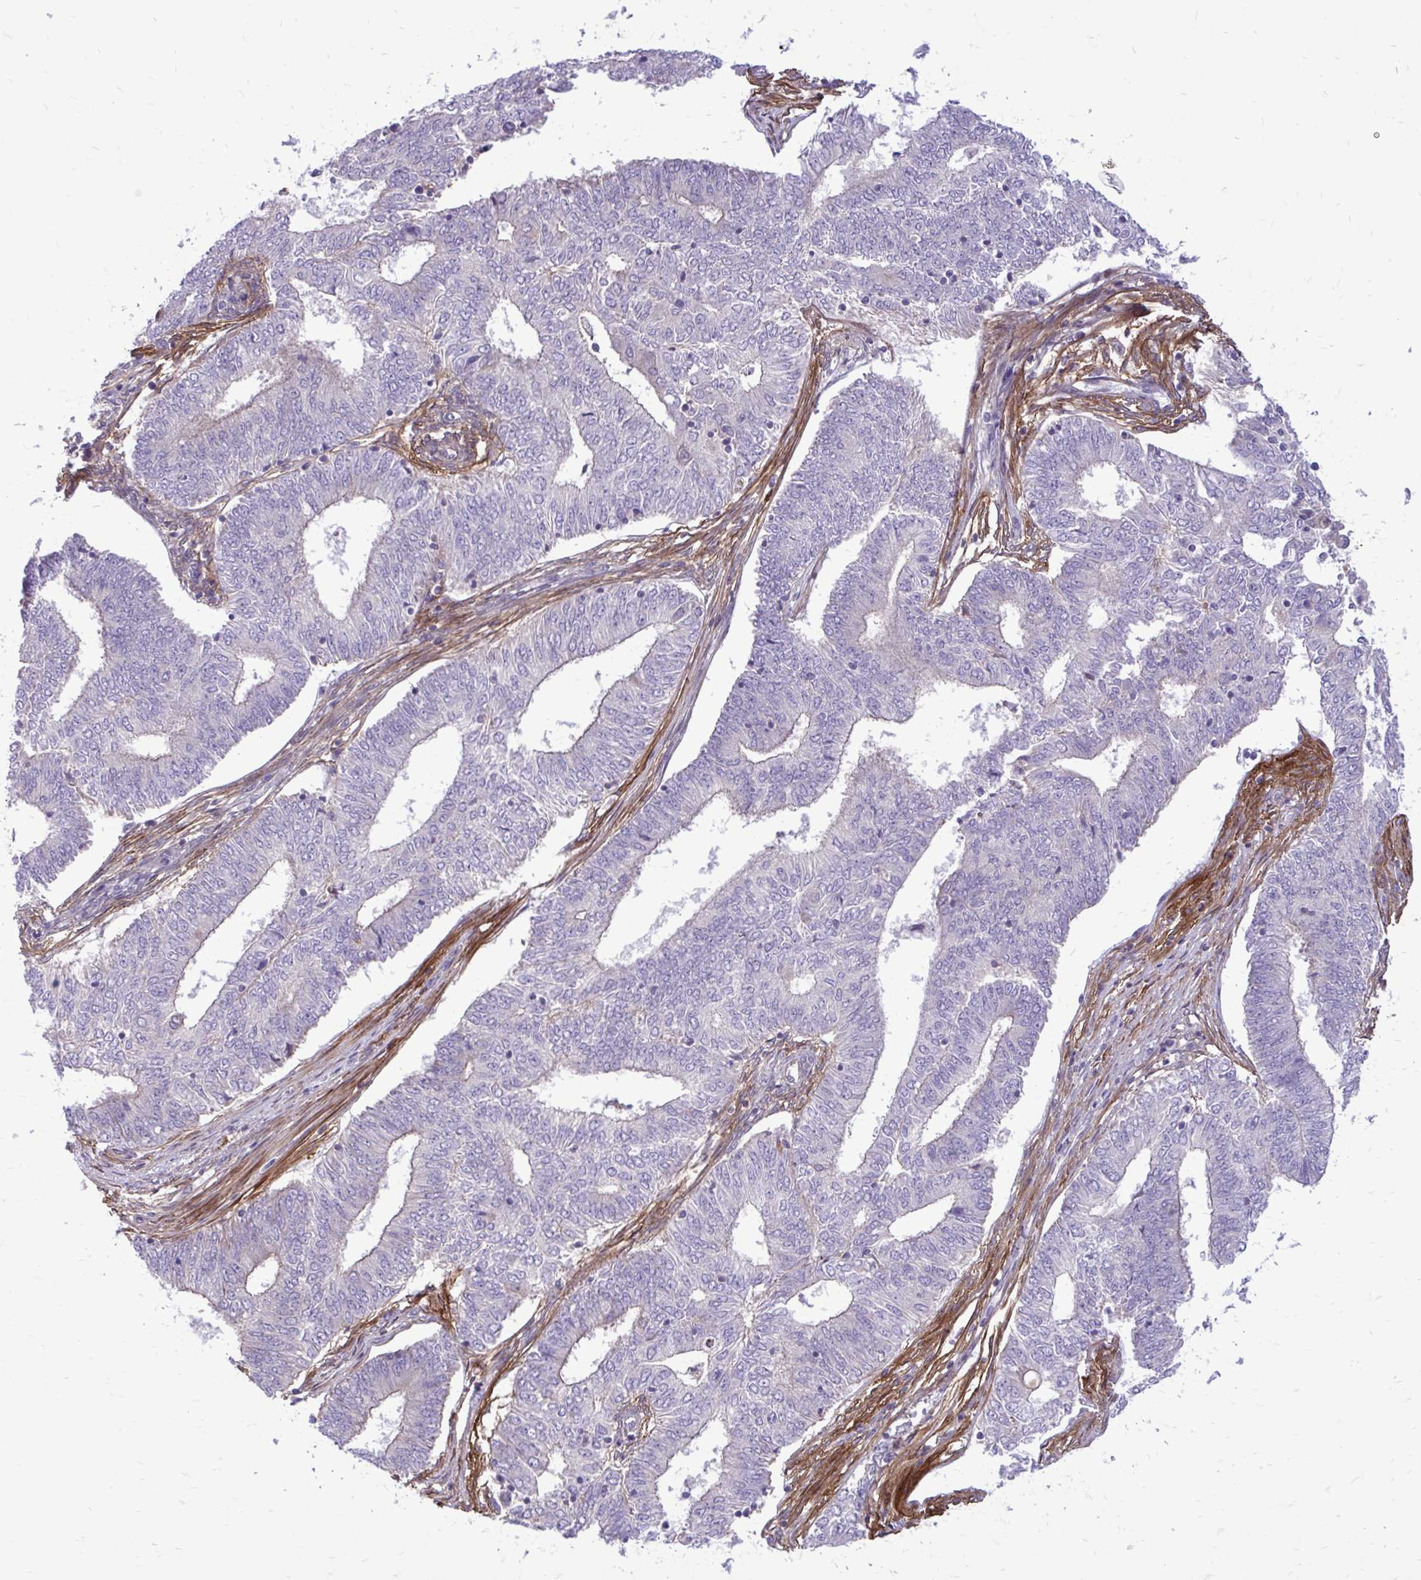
{"staining": {"intensity": "weak", "quantity": "<25%", "location": "cytoplasmic/membranous"}, "tissue": "endometrial cancer", "cell_type": "Tumor cells", "image_type": "cancer", "snomed": [{"axis": "morphology", "description": "Adenocarcinoma, NOS"}, {"axis": "topography", "description": "Endometrium"}], "caption": "This is a photomicrograph of immunohistochemistry (IHC) staining of adenocarcinoma (endometrial), which shows no staining in tumor cells.", "gene": "FAP", "patient": {"sex": "female", "age": 62}}